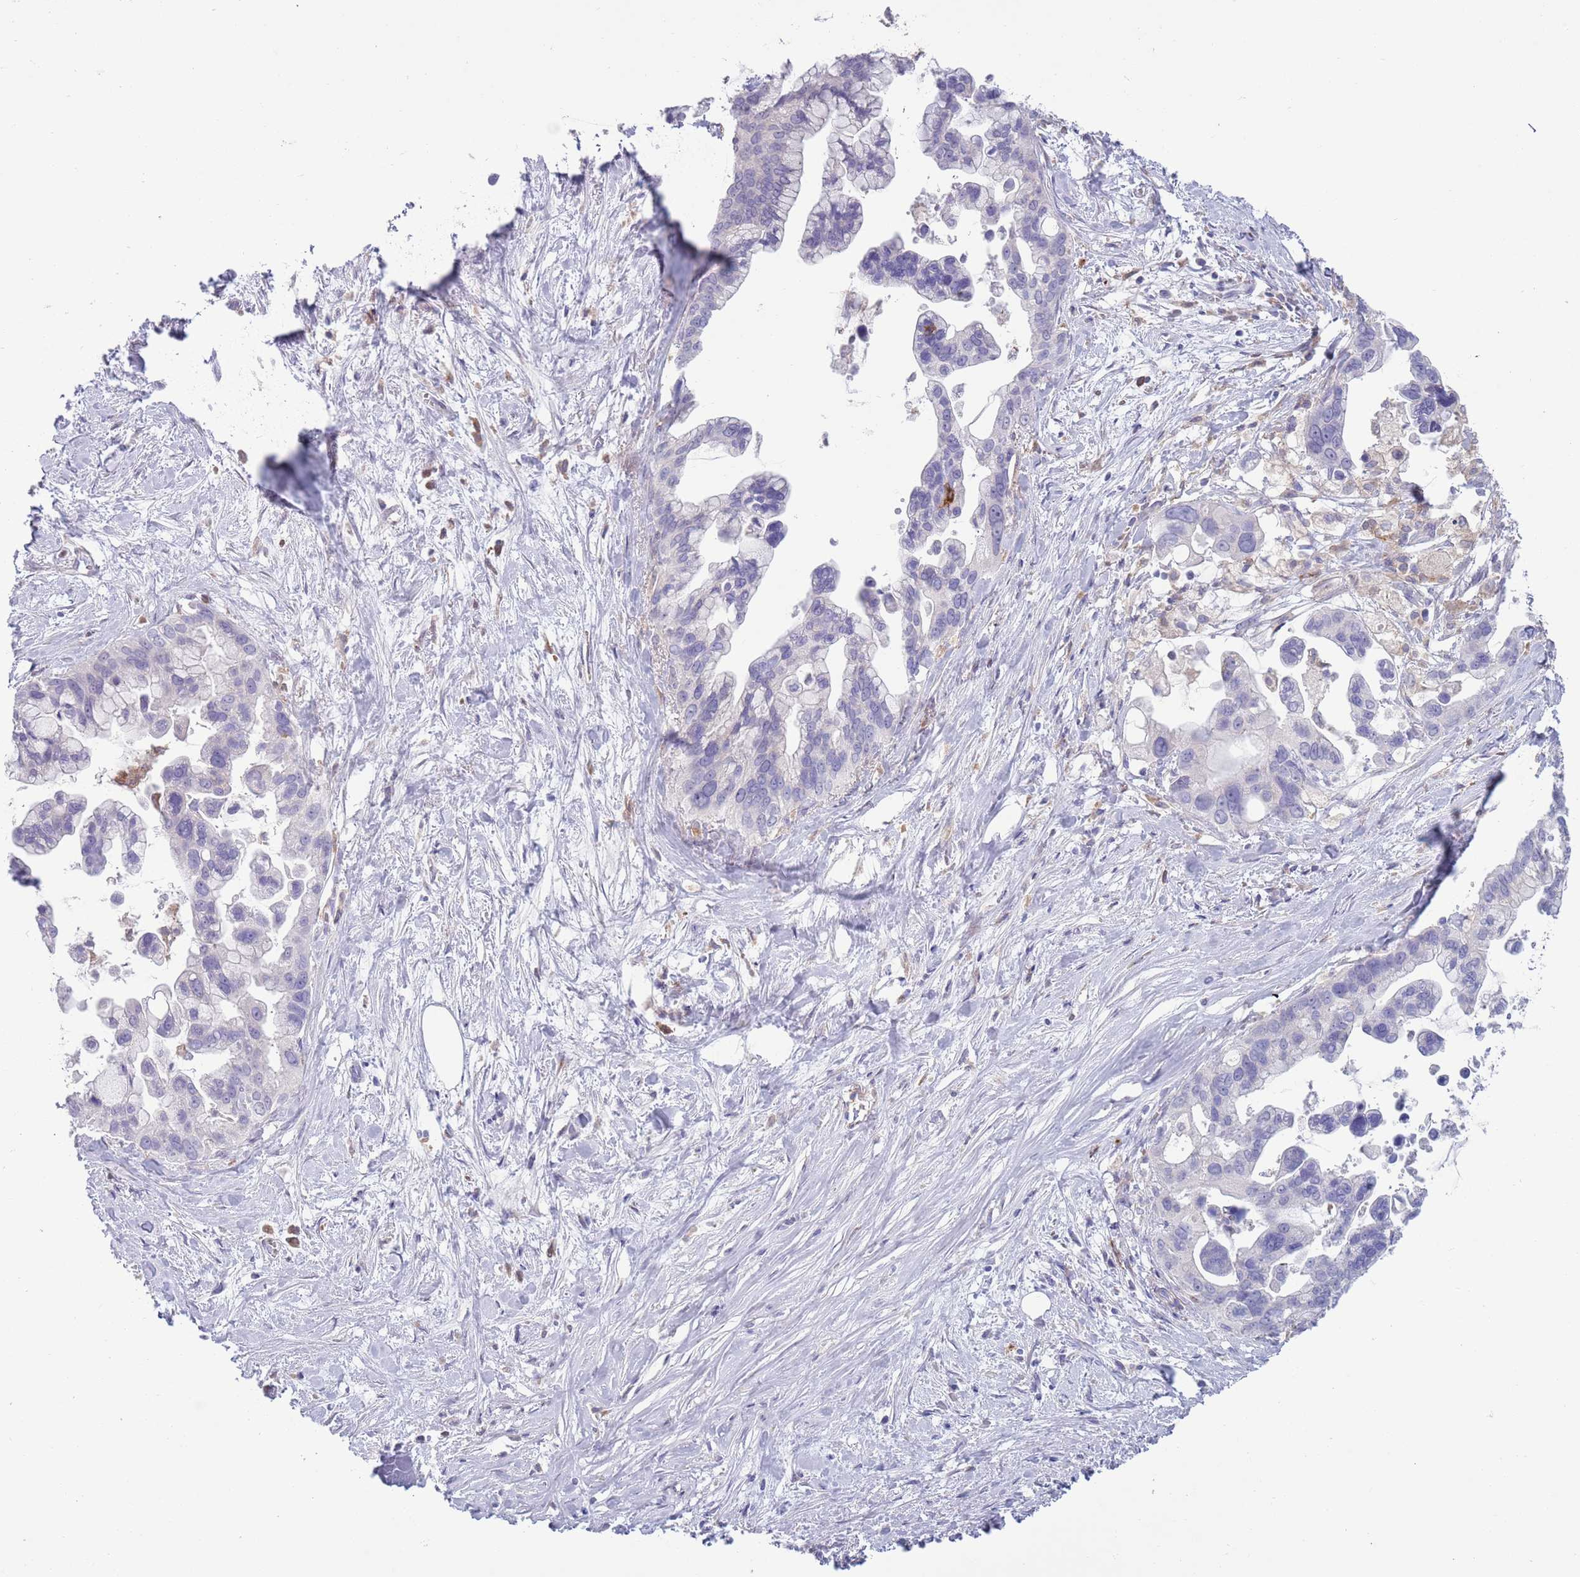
{"staining": {"intensity": "negative", "quantity": "none", "location": "none"}, "tissue": "pancreatic cancer", "cell_type": "Tumor cells", "image_type": "cancer", "snomed": [{"axis": "morphology", "description": "Adenocarcinoma, NOS"}, {"axis": "topography", "description": "Pancreas"}], "caption": "Protein analysis of pancreatic cancer displays no significant expression in tumor cells.", "gene": "ACSBG1", "patient": {"sex": "female", "age": 83}}